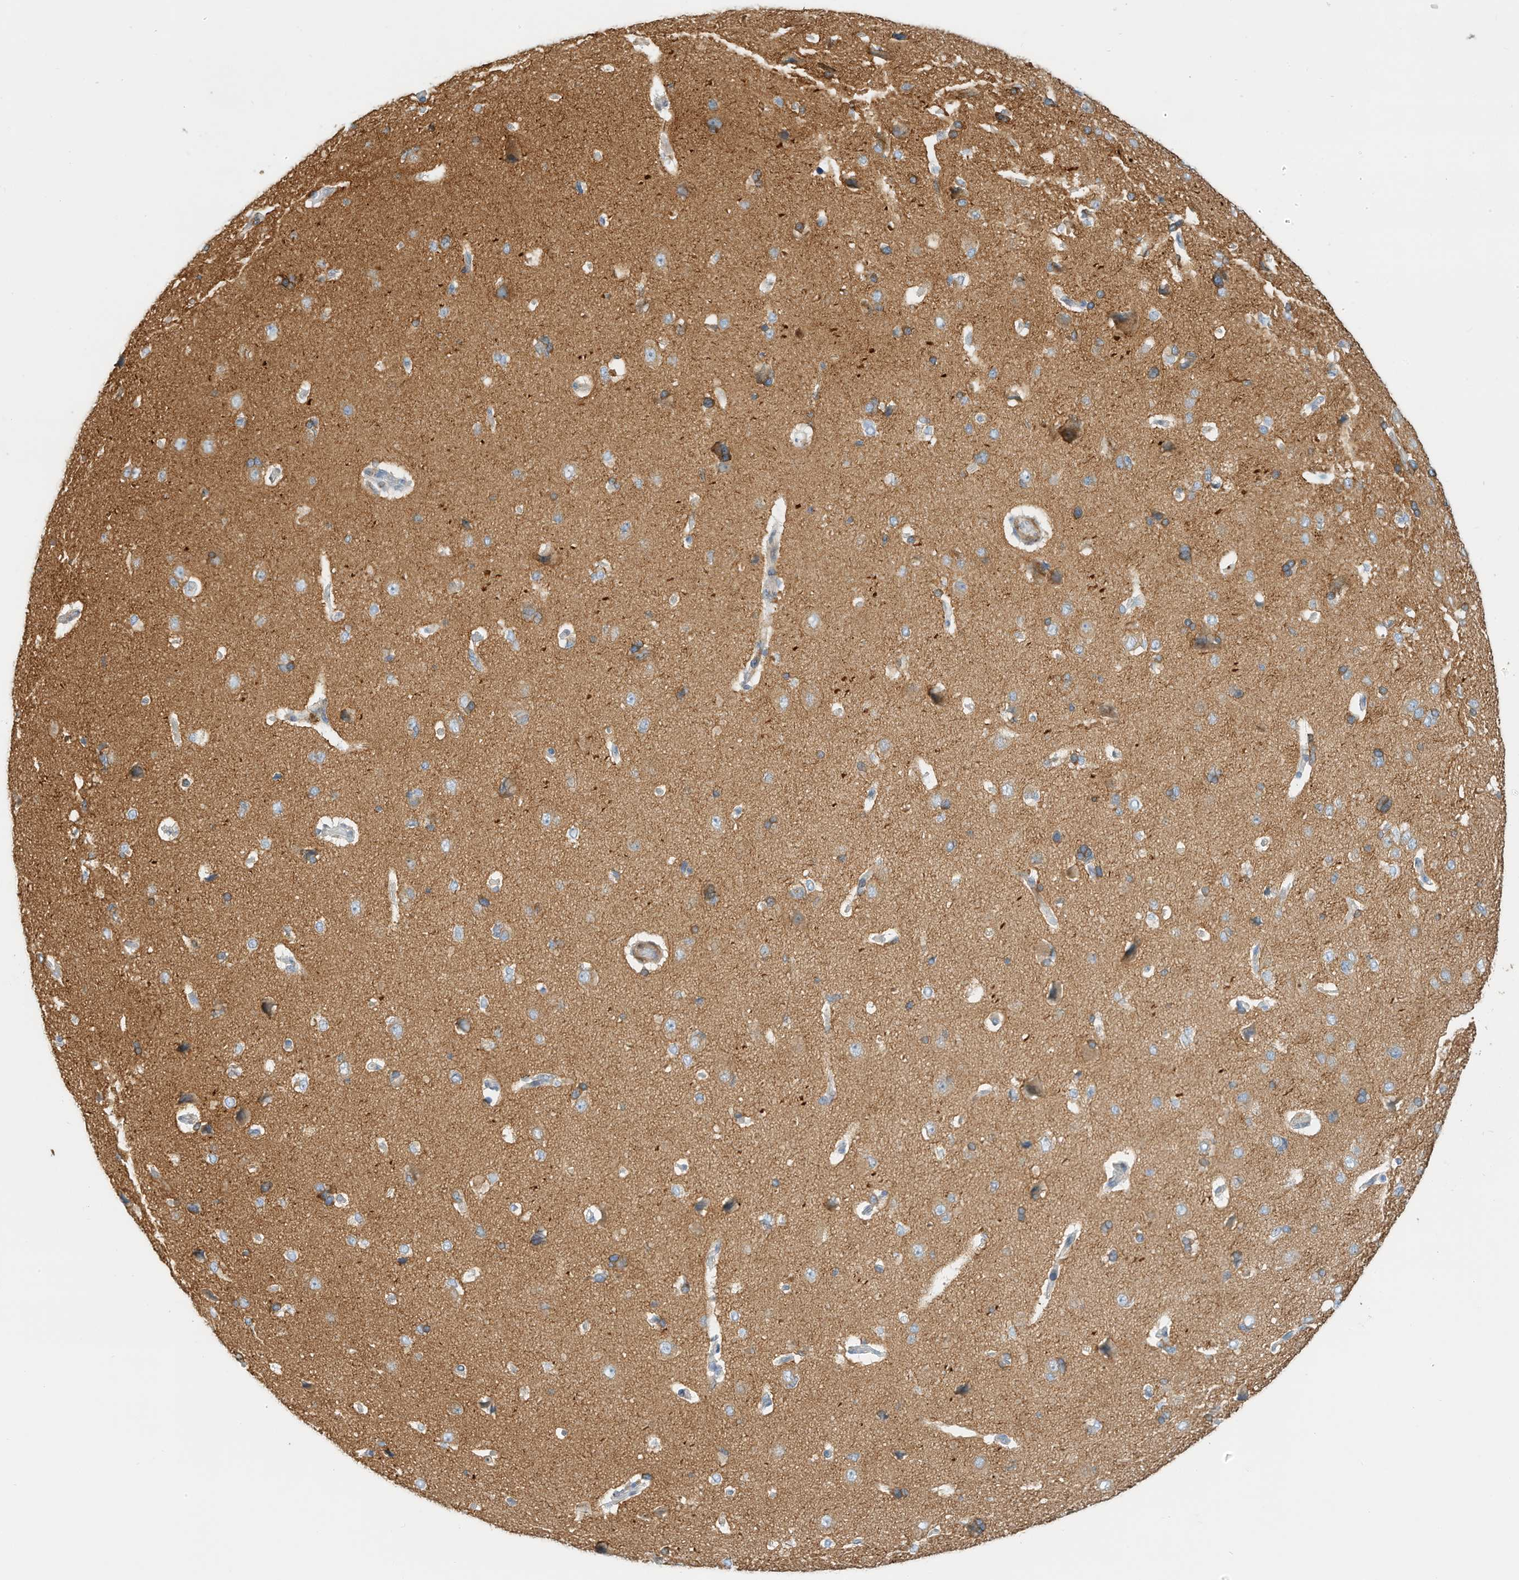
{"staining": {"intensity": "negative", "quantity": "none", "location": "none"}, "tissue": "cerebral cortex", "cell_type": "Endothelial cells", "image_type": "normal", "snomed": [{"axis": "morphology", "description": "Normal tissue, NOS"}, {"axis": "topography", "description": "Cerebral cortex"}], "caption": "An image of cerebral cortex stained for a protein demonstrates no brown staining in endothelial cells.", "gene": "MICAL1", "patient": {"sex": "male", "age": 62}}